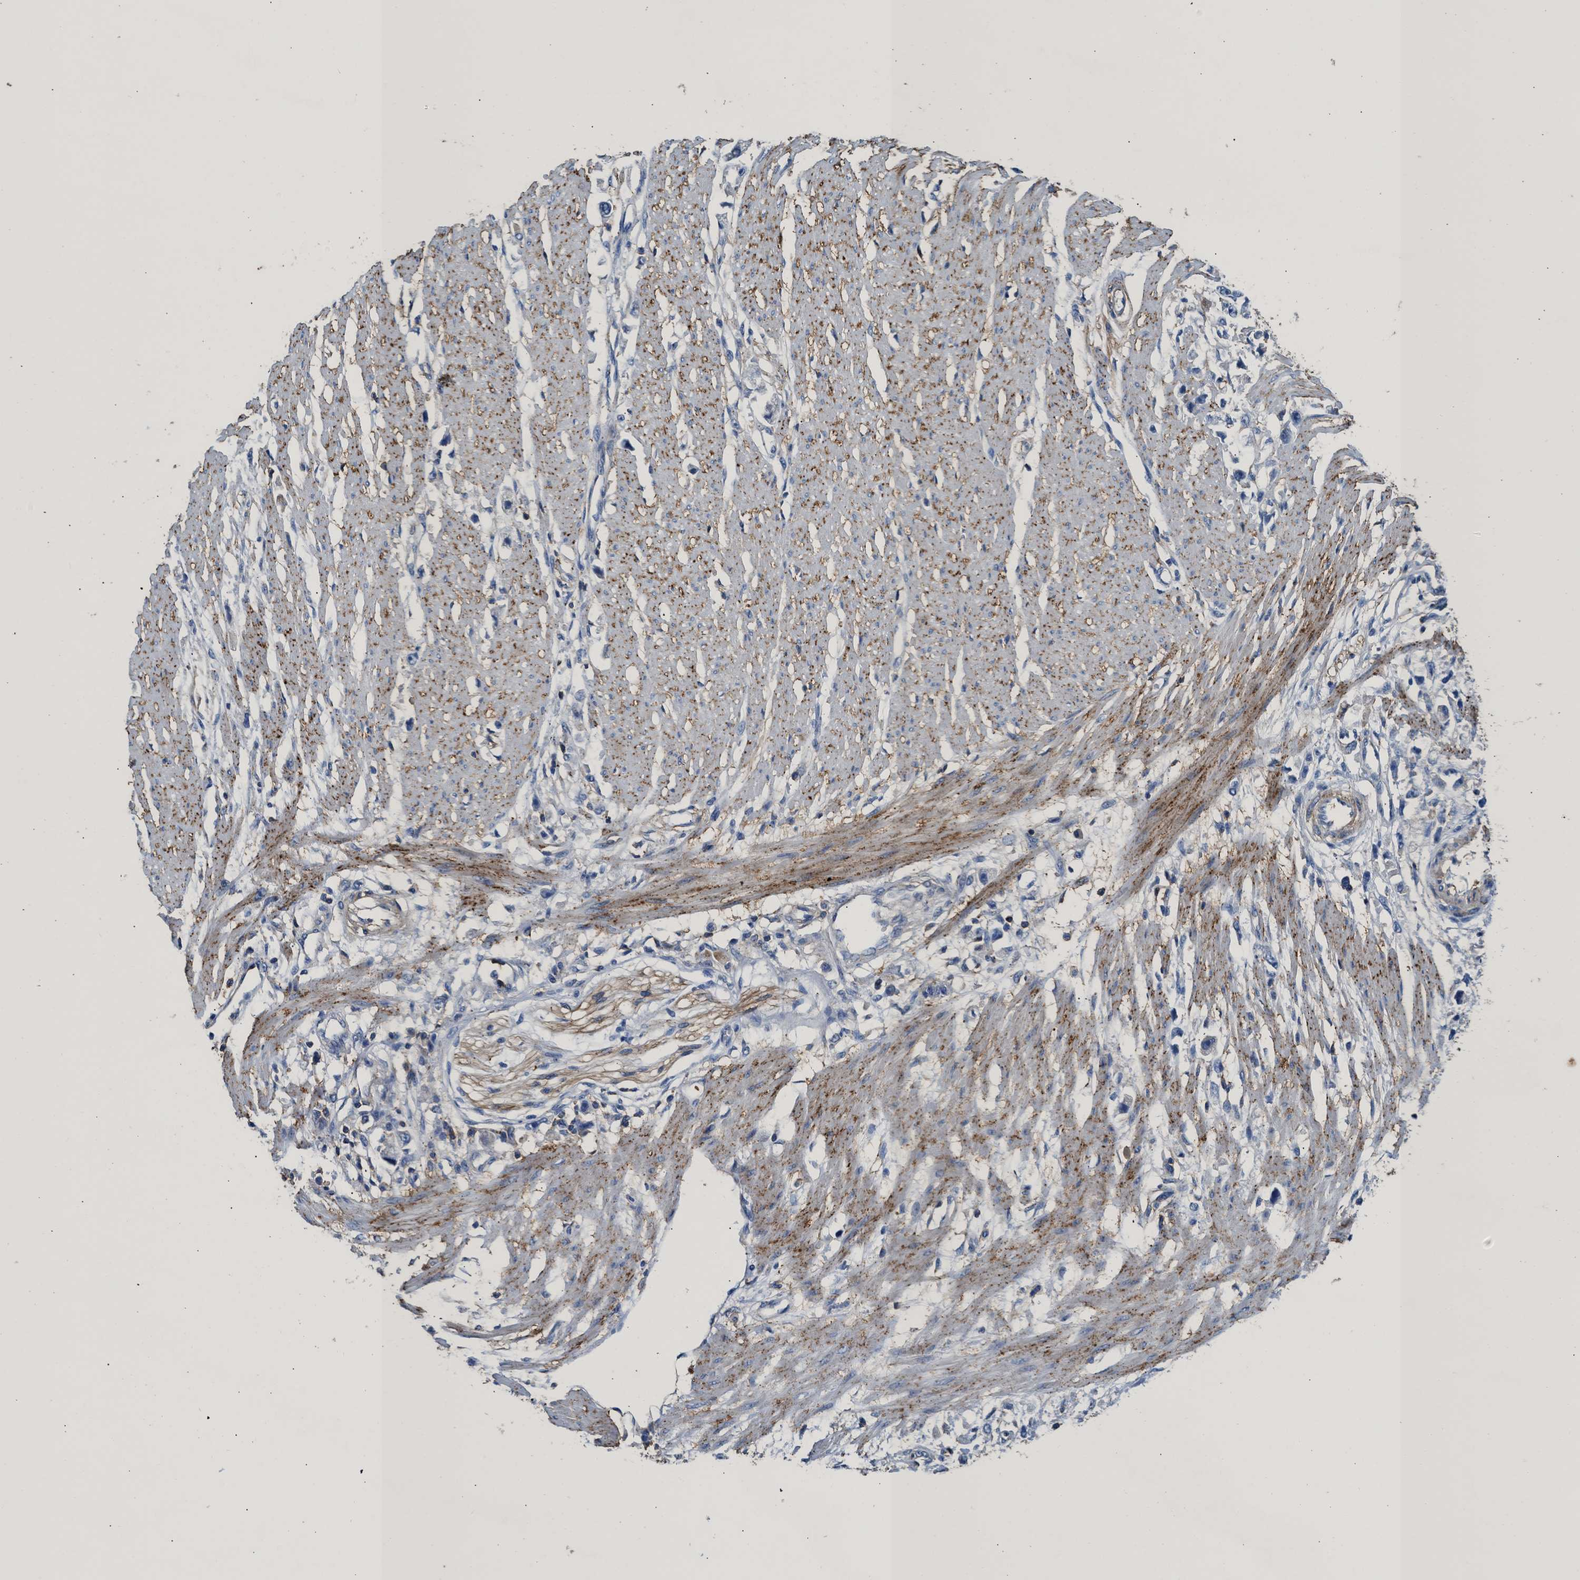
{"staining": {"intensity": "negative", "quantity": "none", "location": "none"}, "tissue": "stomach cancer", "cell_type": "Tumor cells", "image_type": "cancer", "snomed": [{"axis": "morphology", "description": "Adenocarcinoma, NOS"}, {"axis": "topography", "description": "Stomach"}], "caption": "High power microscopy micrograph of an IHC photomicrograph of stomach cancer (adenocarcinoma), revealing no significant staining in tumor cells. (Brightfield microscopy of DAB immunohistochemistry (IHC) at high magnification).", "gene": "KCNQ4", "patient": {"sex": "female", "age": 59}}